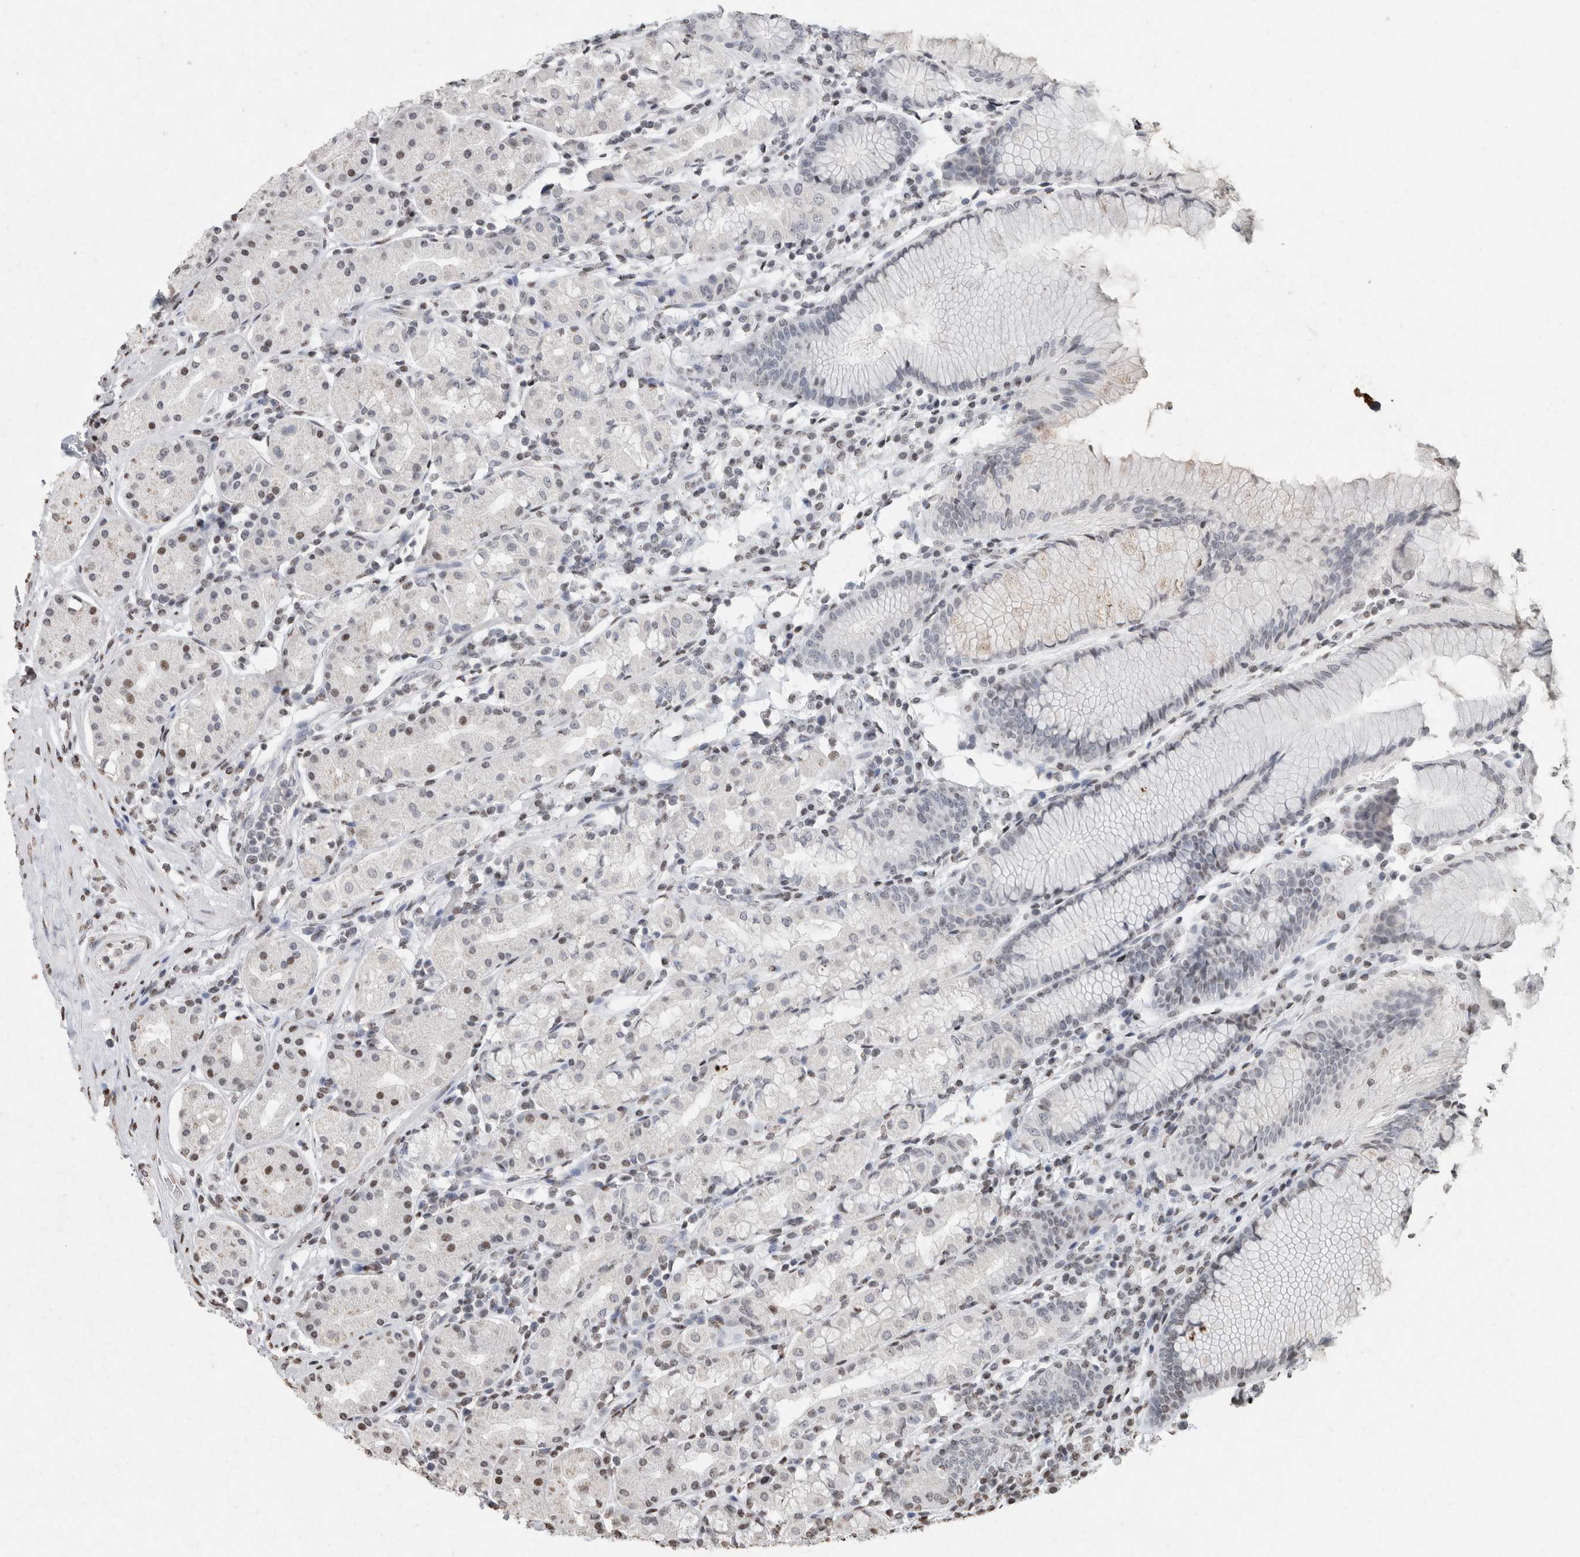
{"staining": {"intensity": "weak", "quantity": "<25%", "location": "nuclear"}, "tissue": "stomach", "cell_type": "Glandular cells", "image_type": "normal", "snomed": [{"axis": "morphology", "description": "Normal tissue, NOS"}, {"axis": "topography", "description": "Stomach, lower"}], "caption": "Photomicrograph shows no protein expression in glandular cells of unremarkable stomach. Brightfield microscopy of immunohistochemistry (IHC) stained with DAB (brown) and hematoxylin (blue), captured at high magnification.", "gene": "CNTN1", "patient": {"sex": "female", "age": 56}}